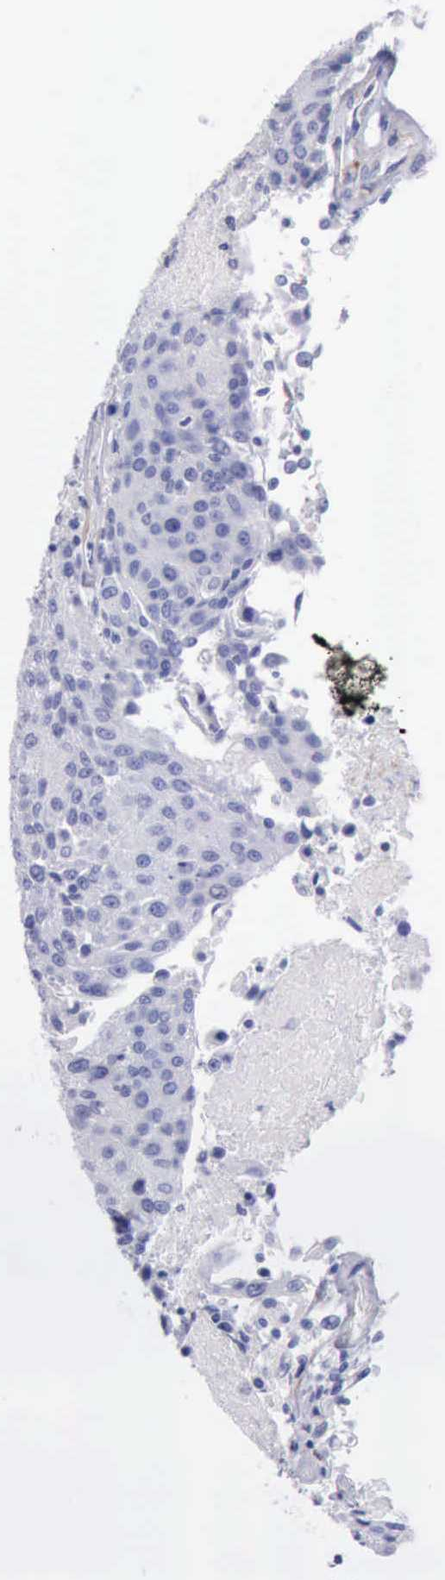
{"staining": {"intensity": "negative", "quantity": "none", "location": "none"}, "tissue": "urothelial cancer", "cell_type": "Tumor cells", "image_type": "cancer", "snomed": [{"axis": "morphology", "description": "Urothelial carcinoma, High grade"}, {"axis": "topography", "description": "Urinary bladder"}], "caption": "The micrograph demonstrates no staining of tumor cells in high-grade urothelial carcinoma. Nuclei are stained in blue.", "gene": "AOC3", "patient": {"sex": "female", "age": 85}}